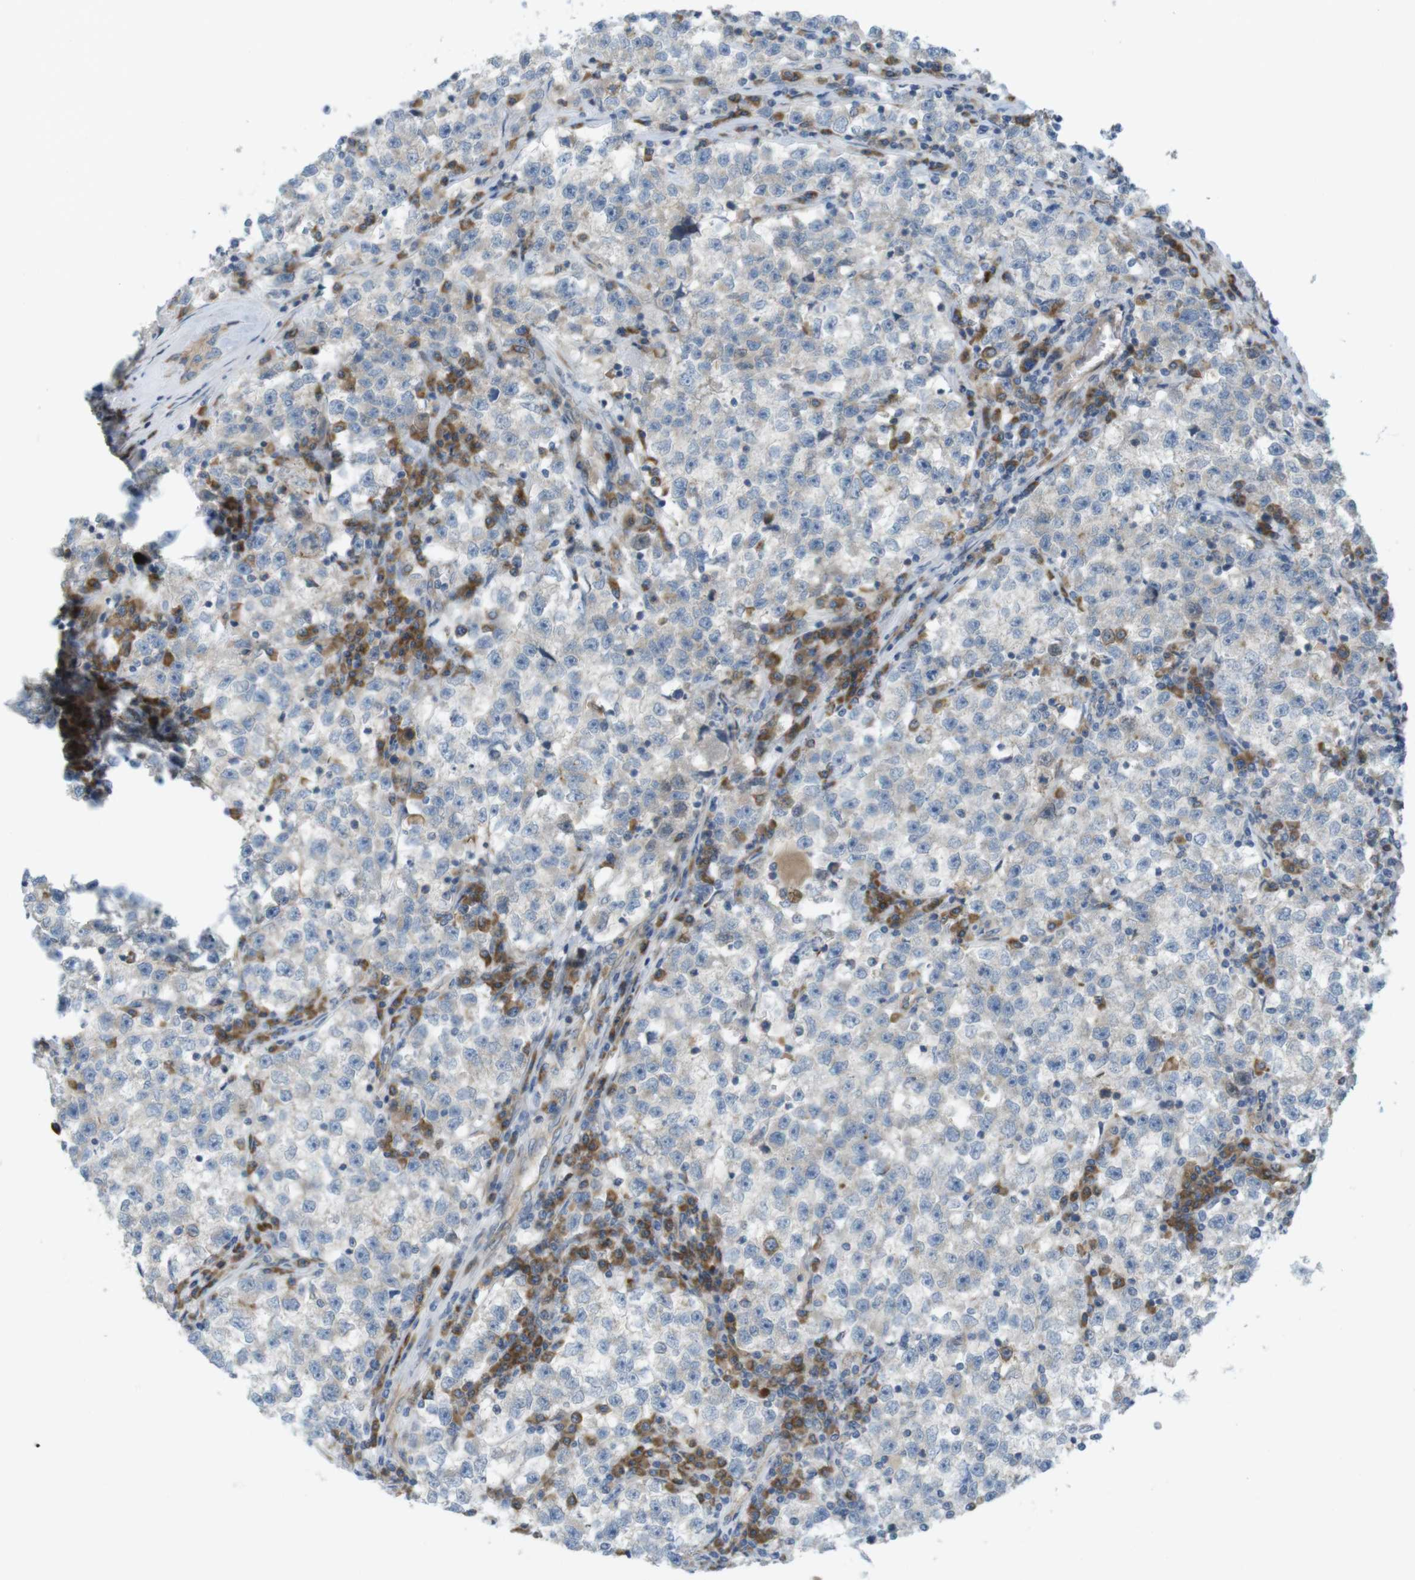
{"staining": {"intensity": "negative", "quantity": "none", "location": "none"}, "tissue": "testis cancer", "cell_type": "Tumor cells", "image_type": "cancer", "snomed": [{"axis": "morphology", "description": "Seminoma, NOS"}, {"axis": "topography", "description": "Testis"}], "caption": "There is no significant positivity in tumor cells of seminoma (testis).", "gene": "GJC3", "patient": {"sex": "male", "age": 22}}